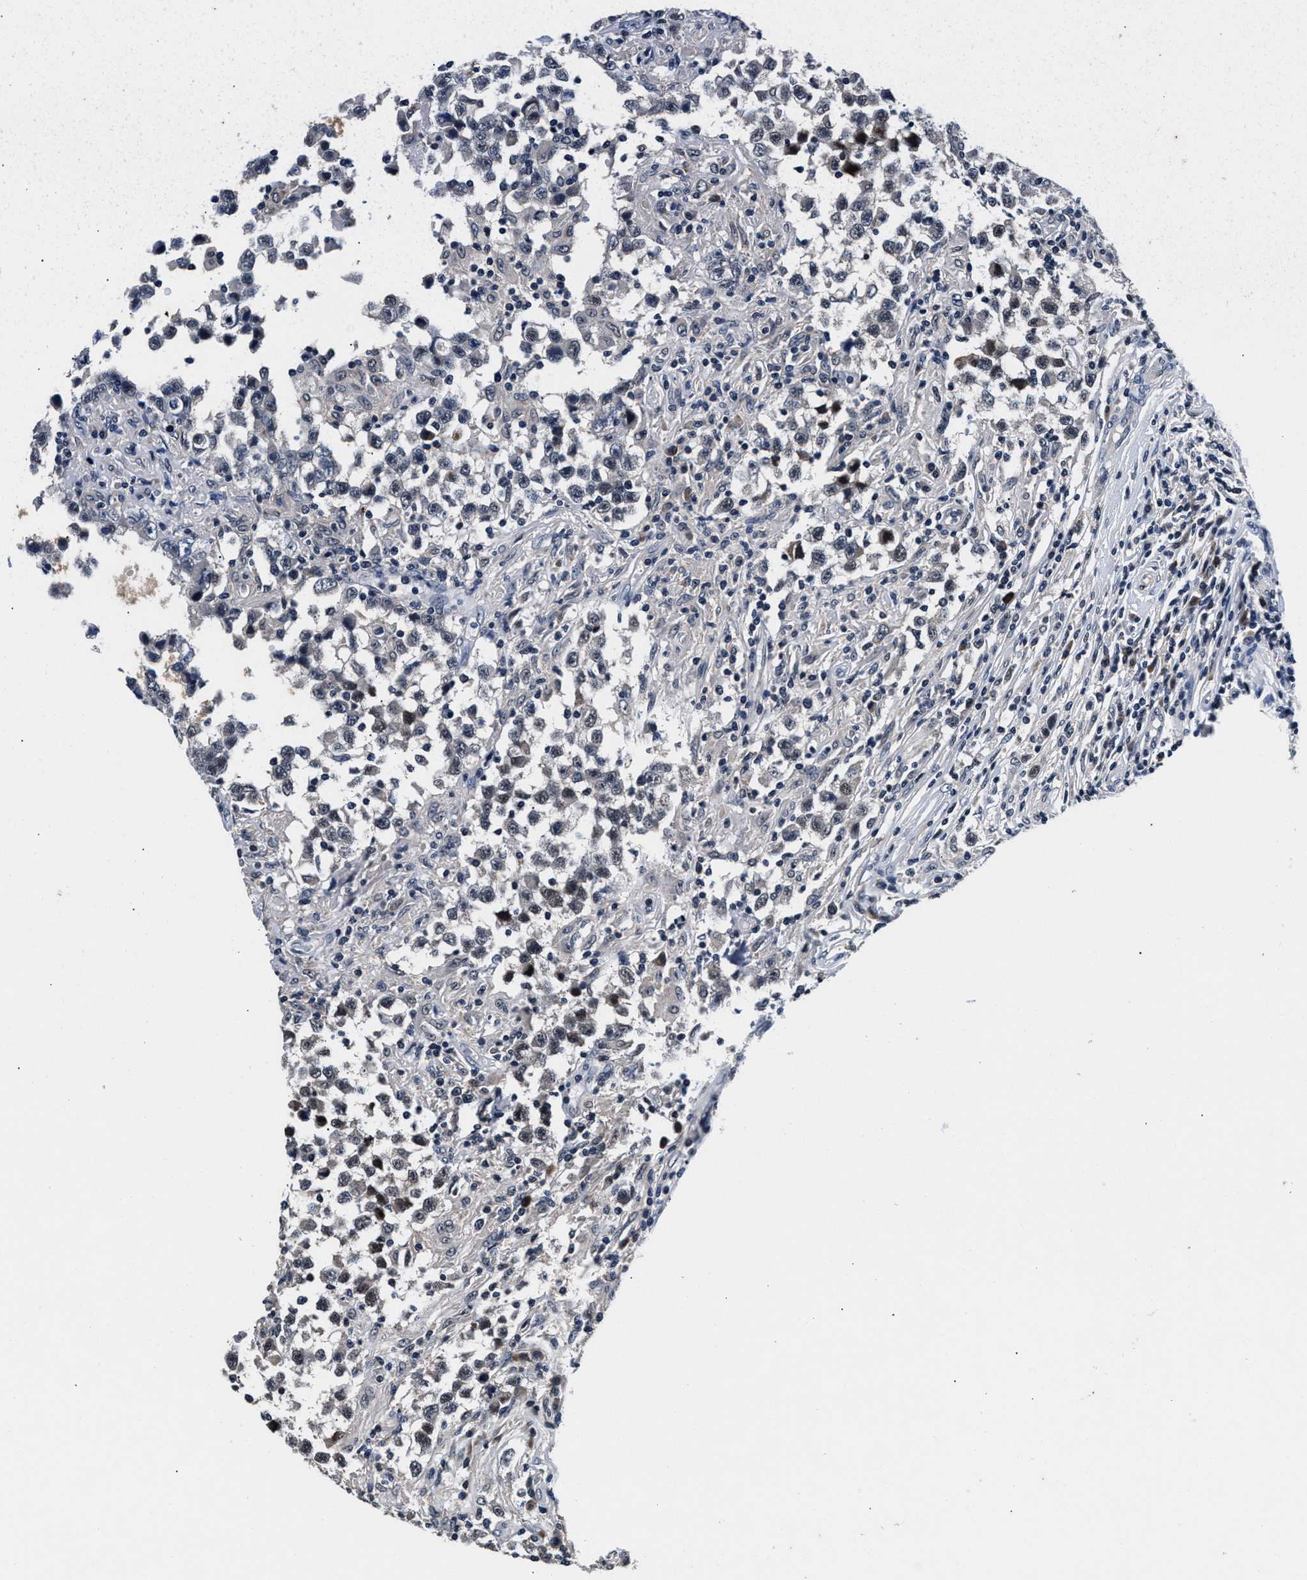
{"staining": {"intensity": "negative", "quantity": "none", "location": "none"}, "tissue": "testis cancer", "cell_type": "Tumor cells", "image_type": "cancer", "snomed": [{"axis": "morphology", "description": "Carcinoma, Embryonal, NOS"}, {"axis": "topography", "description": "Testis"}], "caption": "Tumor cells are negative for brown protein staining in testis cancer (embryonal carcinoma).", "gene": "USP16", "patient": {"sex": "male", "age": 21}}